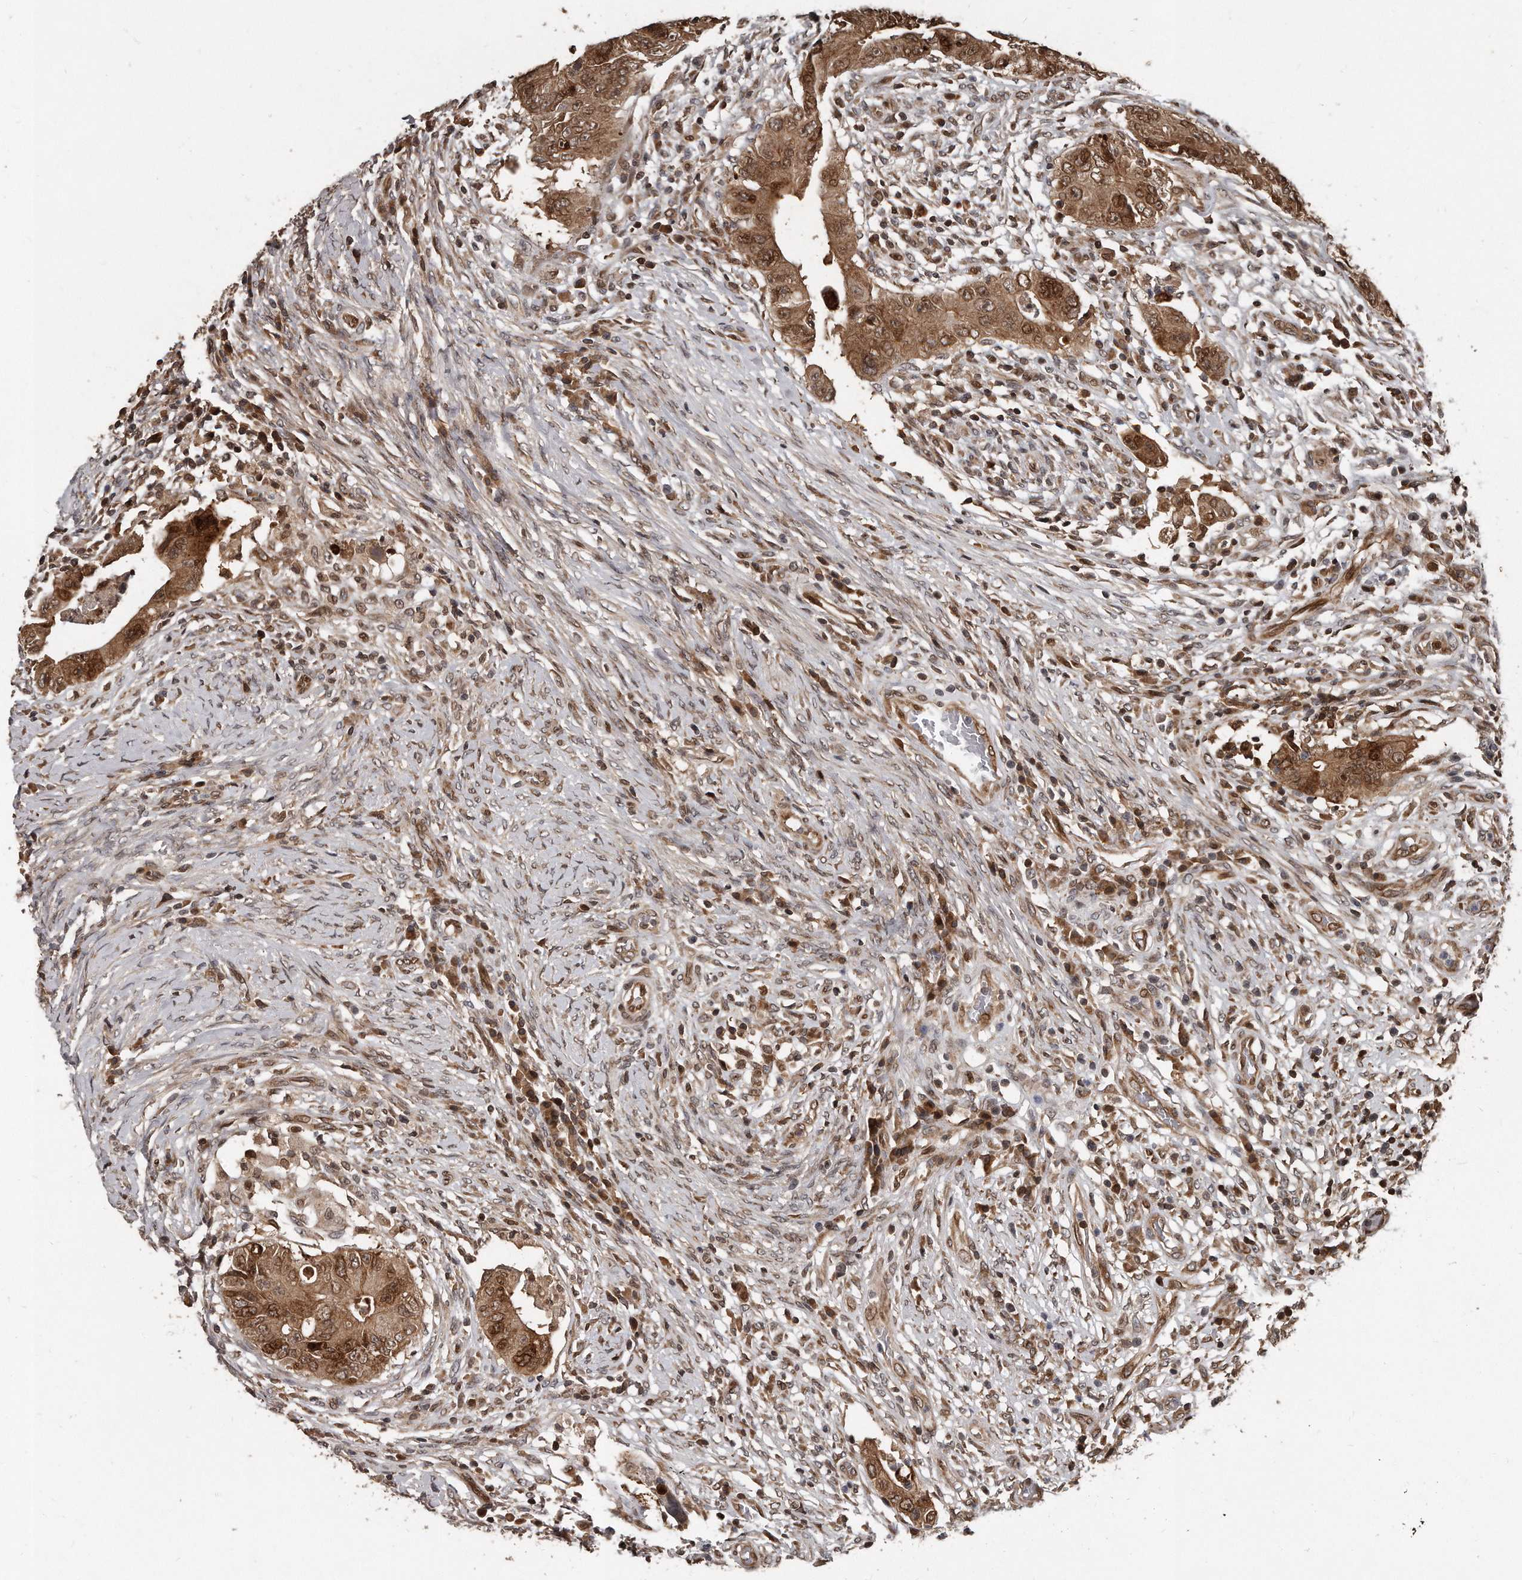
{"staining": {"intensity": "strong", "quantity": ">75%", "location": "cytoplasmic/membranous,nuclear"}, "tissue": "colorectal cancer", "cell_type": "Tumor cells", "image_type": "cancer", "snomed": [{"axis": "morphology", "description": "Adenocarcinoma, NOS"}, {"axis": "topography", "description": "Rectum"}], "caption": "The histopathology image shows immunohistochemical staining of colorectal cancer (adenocarcinoma). There is strong cytoplasmic/membranous and nuclear positivity is seen in about >75% of tumor cells.", "gene": "GCH1", "patient": {"sex": "female", "age": 71}}